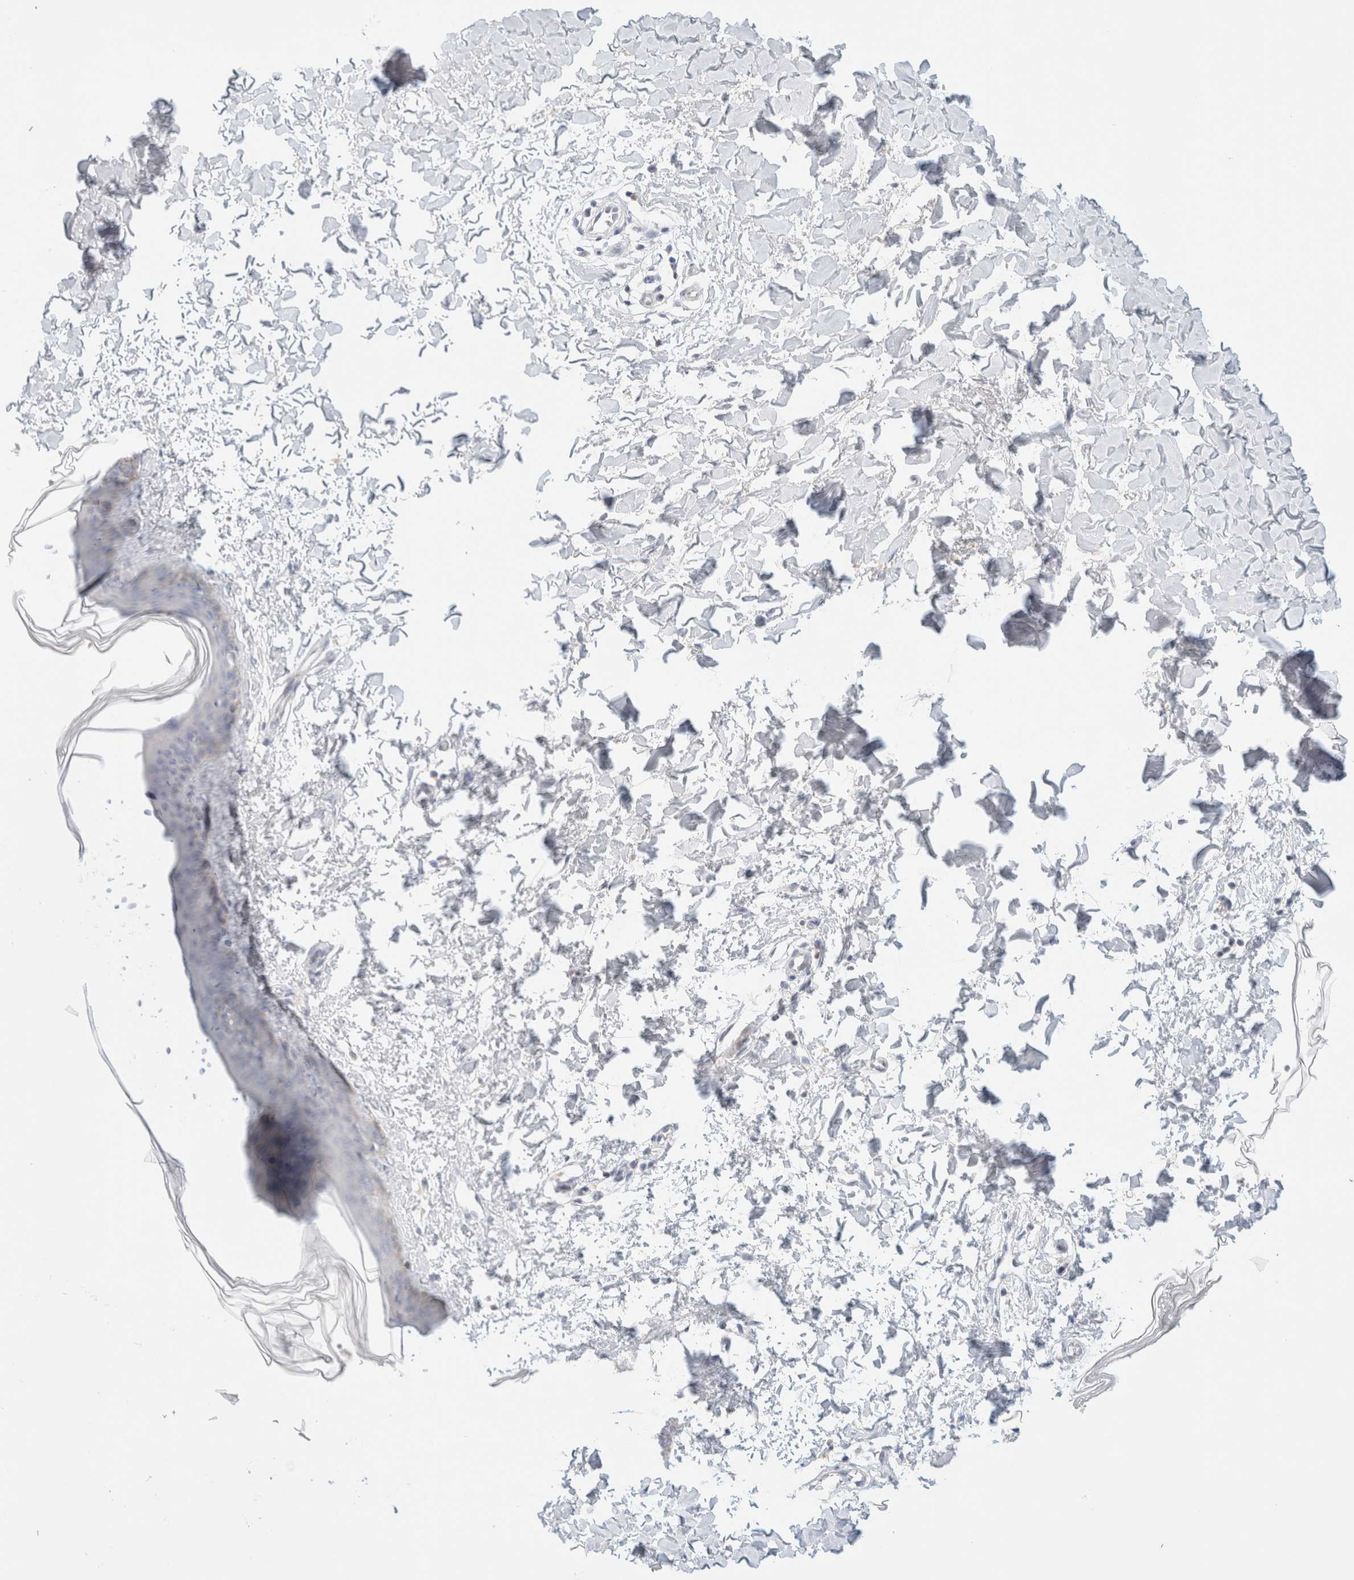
{"staining": {"intensity": "negative", "quantity": "none", "location": "none"}, "tissue": "skin", "cell_type": "Fibroblasts", "image_type": "normal", "snomed": [{"axis": "morphology", "description": "Normal tissue, NOS"}, {"axis": "topography", "description": "Skin"}], "caption": "A high-resolution photomicrograph shows IHC staining of normal skin, which shows no significant positivity in fibroblasts. The staining was performed using DAB (3,3'-diaminobenzidine) to visualize the protein expression in brown, while the nuclei were stained in blue with hematoxylin (Magnification: 20x).", "gene": "HEXD", "patient": {"sex": "female", "age": 17}}